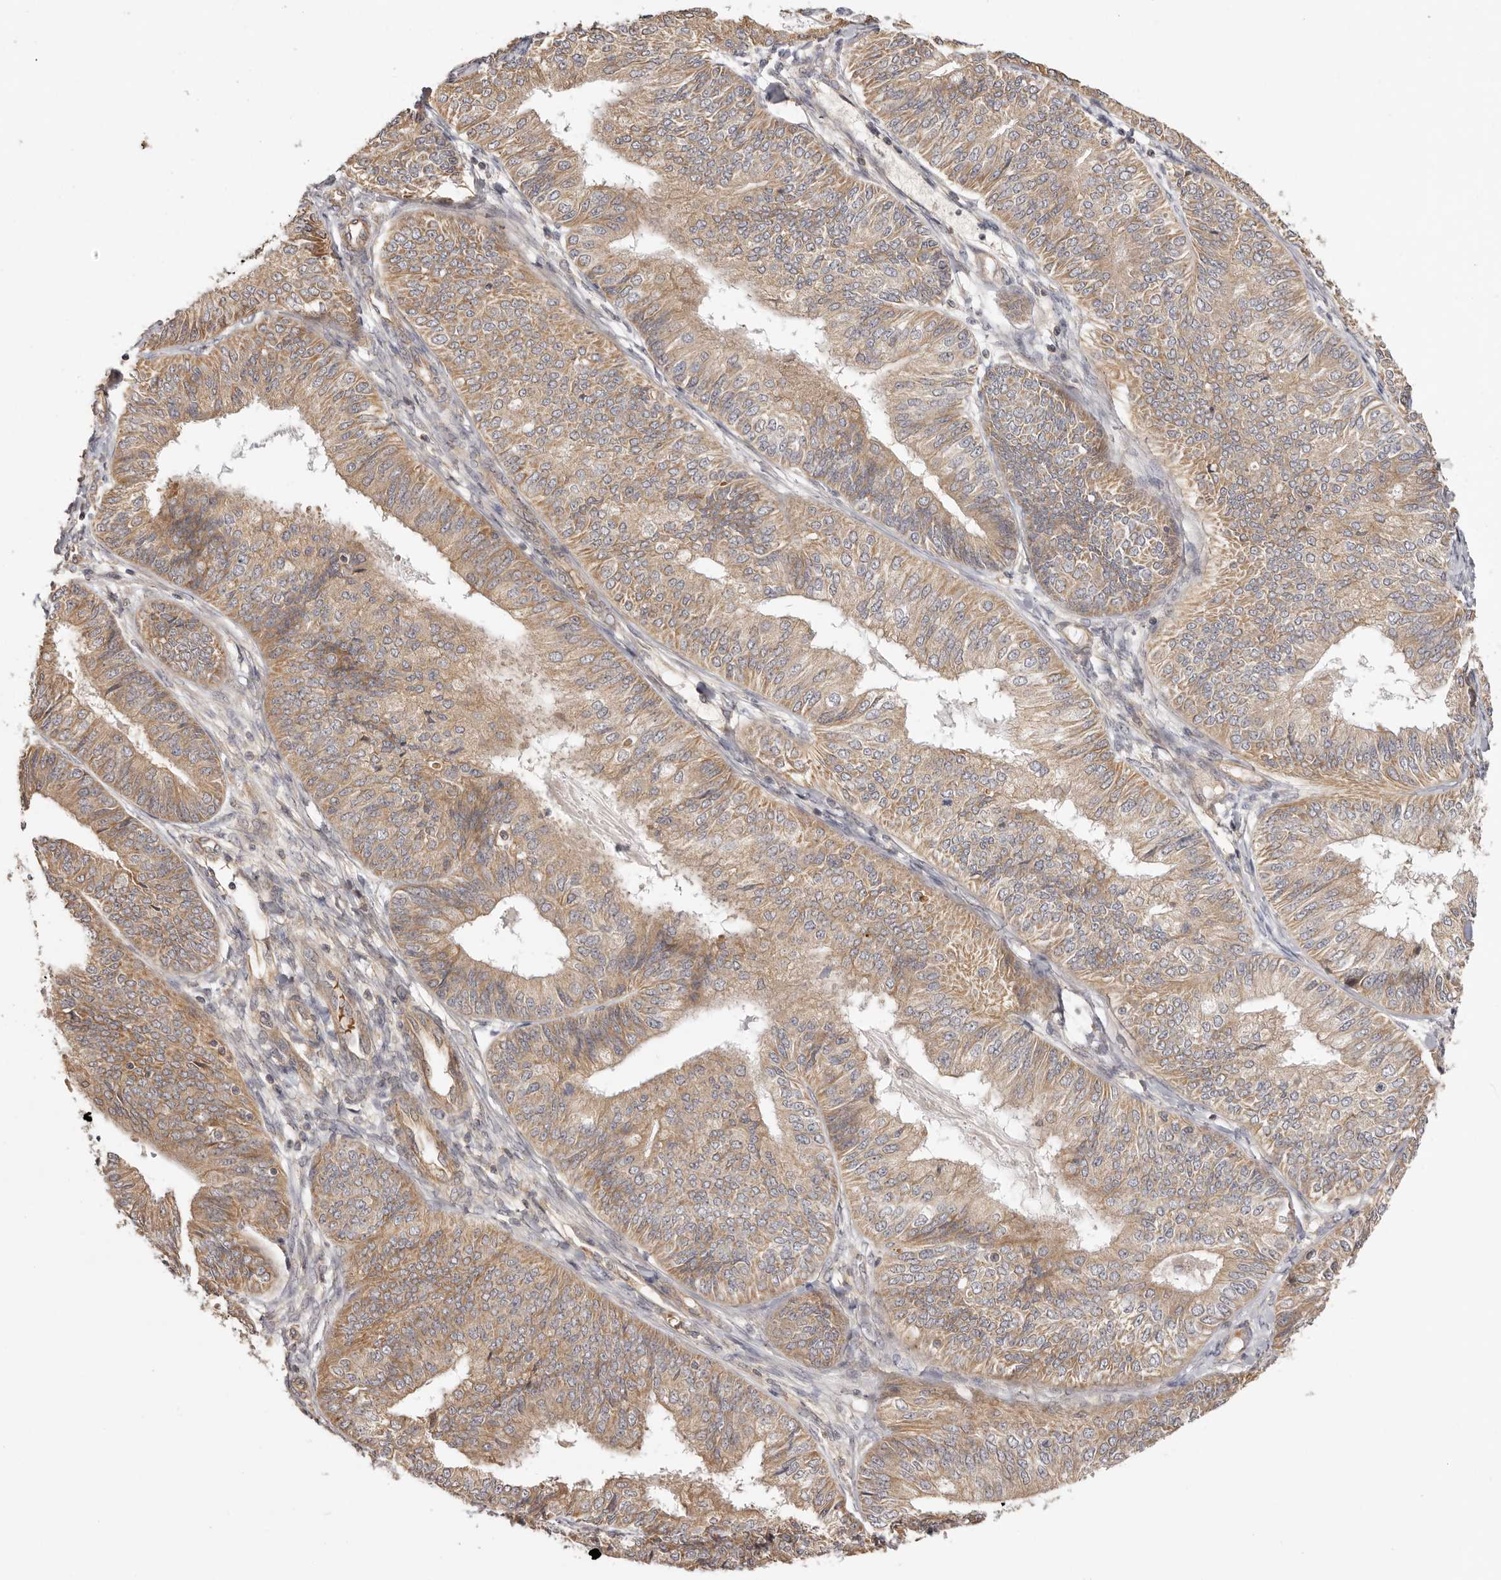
{"staining": {"intensity": "moderate", "quantity": ">75%", "location": "cytoplasmic/membranous"}, "tissue": "endometrial cancer", "cell_type": "Tumor cells", "image_type": "cancer", "snomed": [{"axis": "morphology", "description": "Adenocarcinoma, NOS"}, {"axis": "topography", "description": "Endometrium"}], "caption": "A photomicrograph showing moderate cytoplasmic/membranous positivity in approximately >75% of tumor cells in adenocarcinoma (endometrial), as visualized by brown immunohistochemical staining.", "gene": "UBR2", "patient": {"sex": "female", "age": 58}}